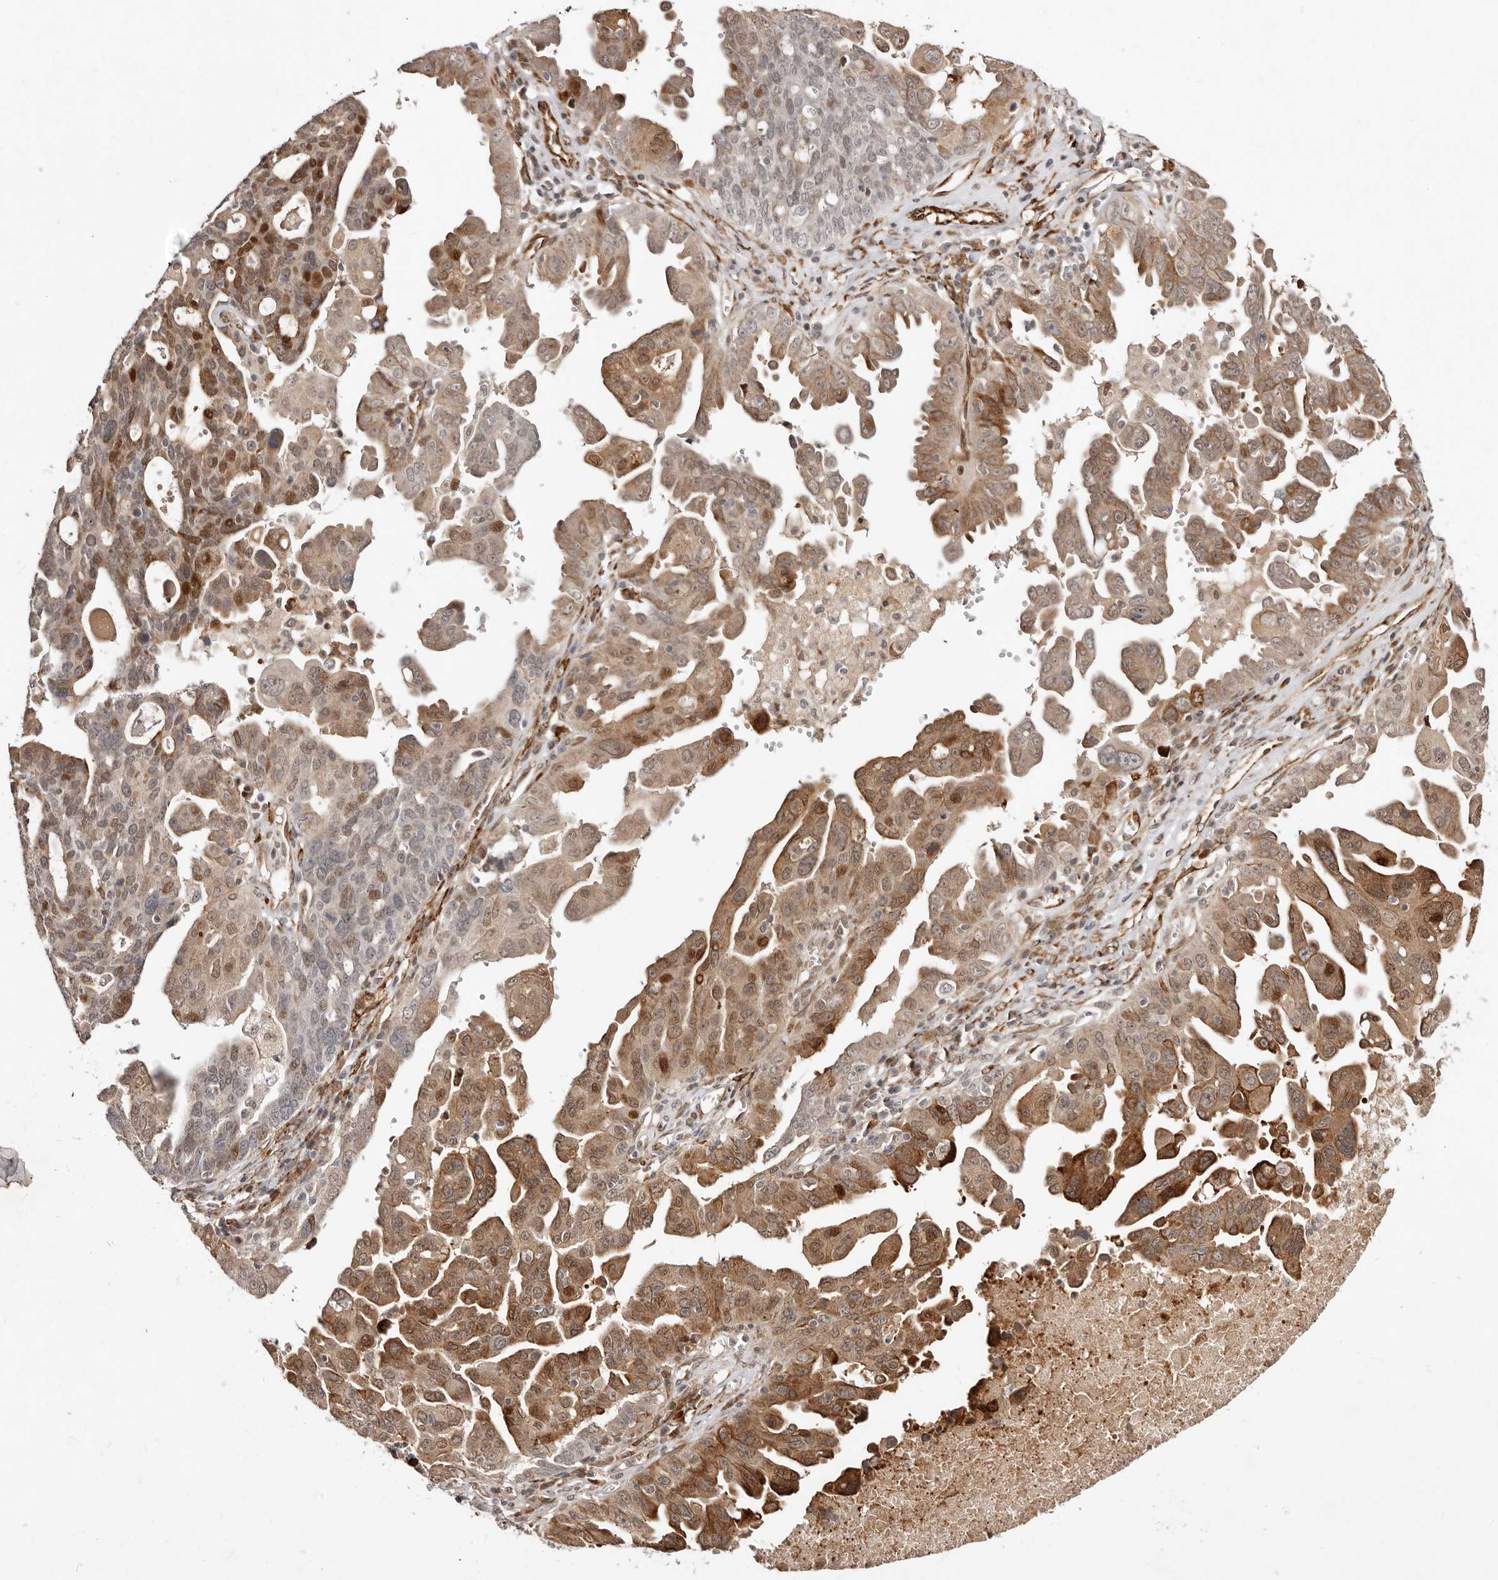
{"staining": {"intensity": "moderate", "quantity": ">75%", "location": "cytoplasmic/membranous,nuclear"}, "tissue": "ovarian cancer", "cell_type": "Tumor cells", "image_type": "cancer", "snomed": [{"axis": "morphology", "description": "Carcinoma, endometroid"}, {"axis": "topography", "description": "Ovary"}], "caption": "Moderate cytoplasmic/membranous and nuclear protein positivity is seen in about >75% of tumor cells in ovarian cancer (endometroid carcinoma).", "gene": "BCL2L15", "patient": {"sex": "female", "age": 62}}